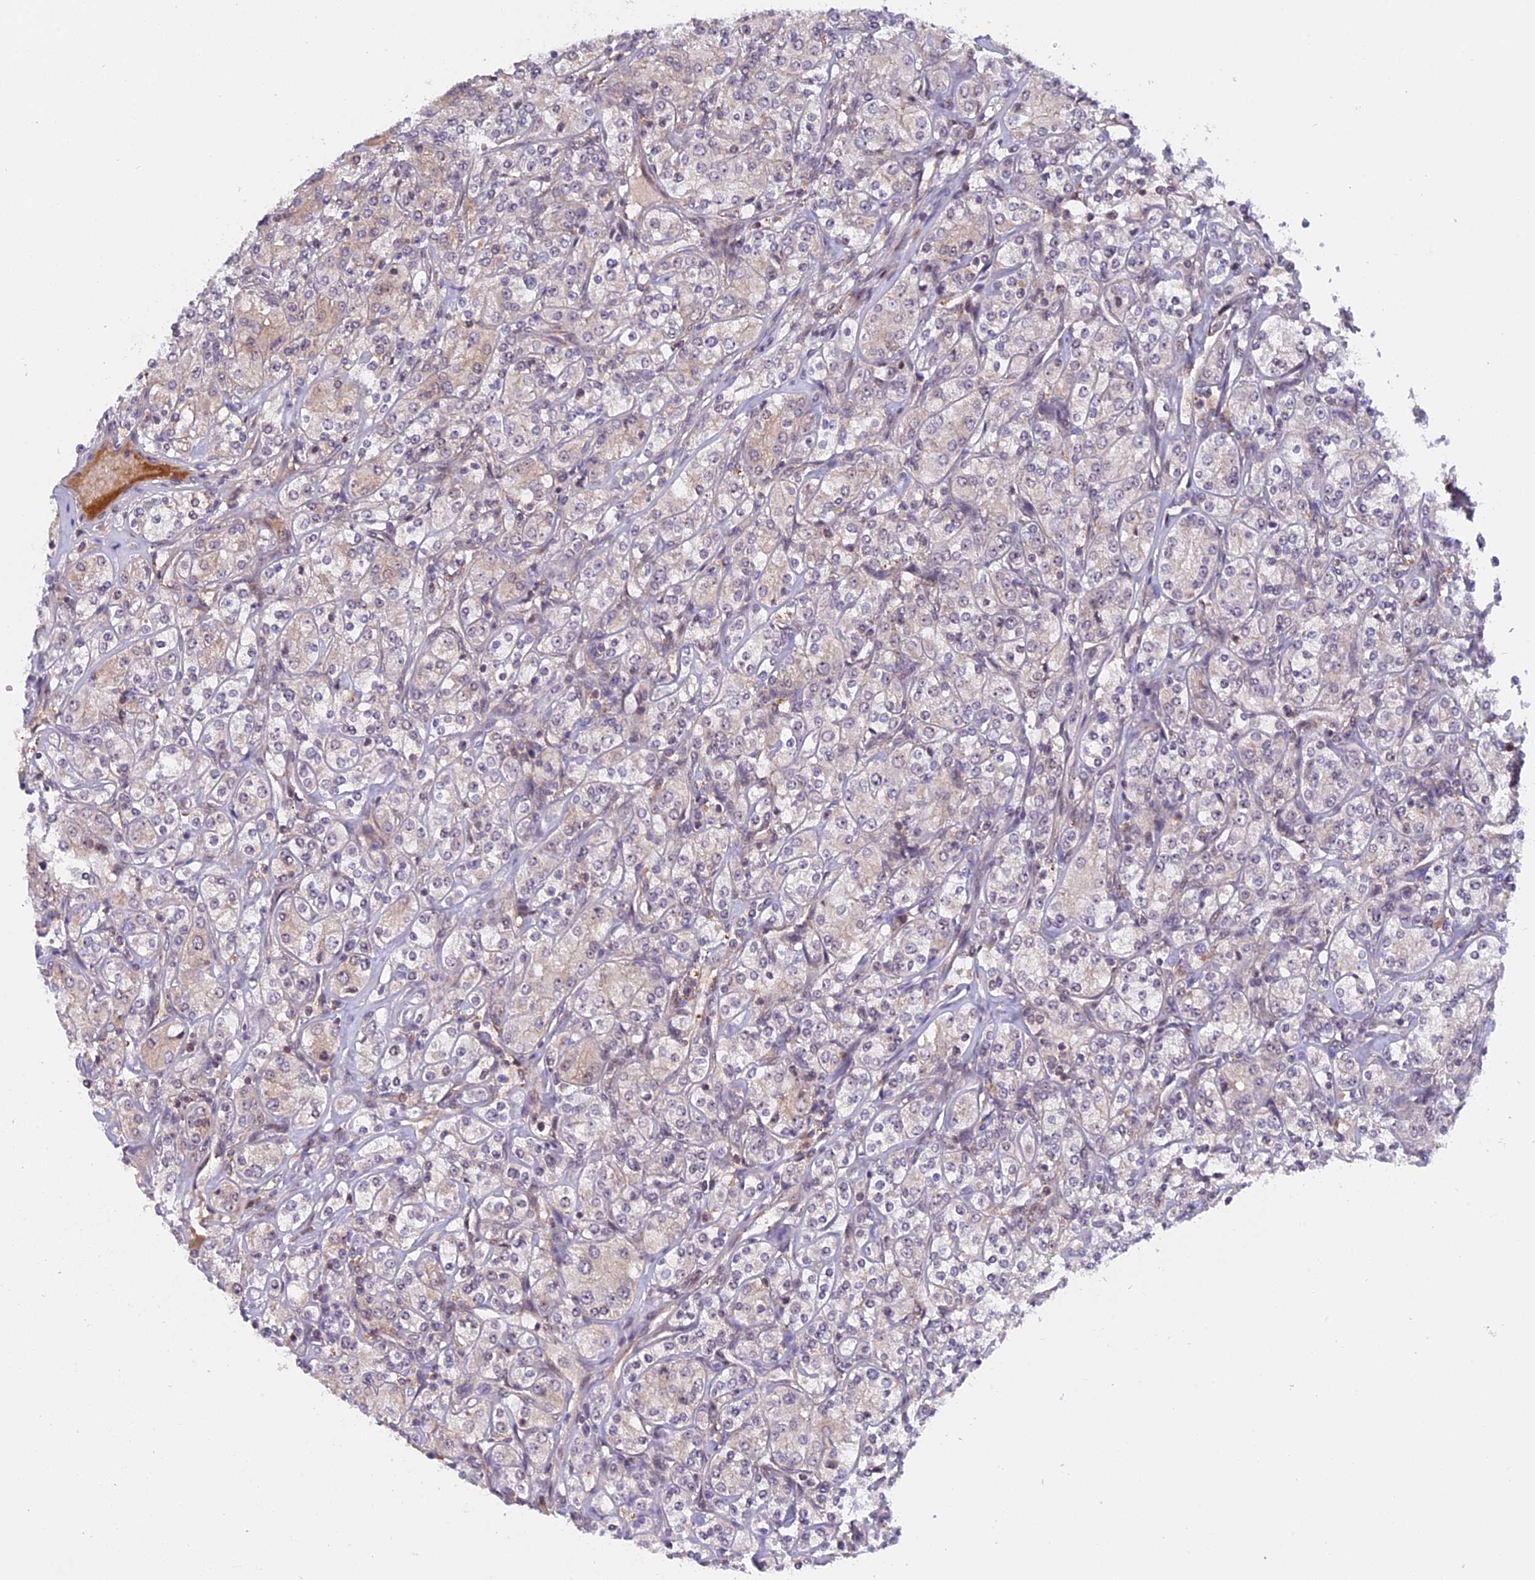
{"staining": {"intensity": "negative", "quantity": "none", "location": "none"}, "tissue": "renal cancer", "cell_type": "Tumor cells", "image_type": "cancer", "snomed": [{"axis": "morphology", "description": "Adenocarcinoma, NOS"}, {"axis": "topography", "description": "Kidney"}], "caption": "Renal cancer (adenocarcinoma) was stained to show a protein in brown. There is no significant expression in tumor cells.", "gene": "ZNF428", "patient": {"sex": "male", "age": 77}}